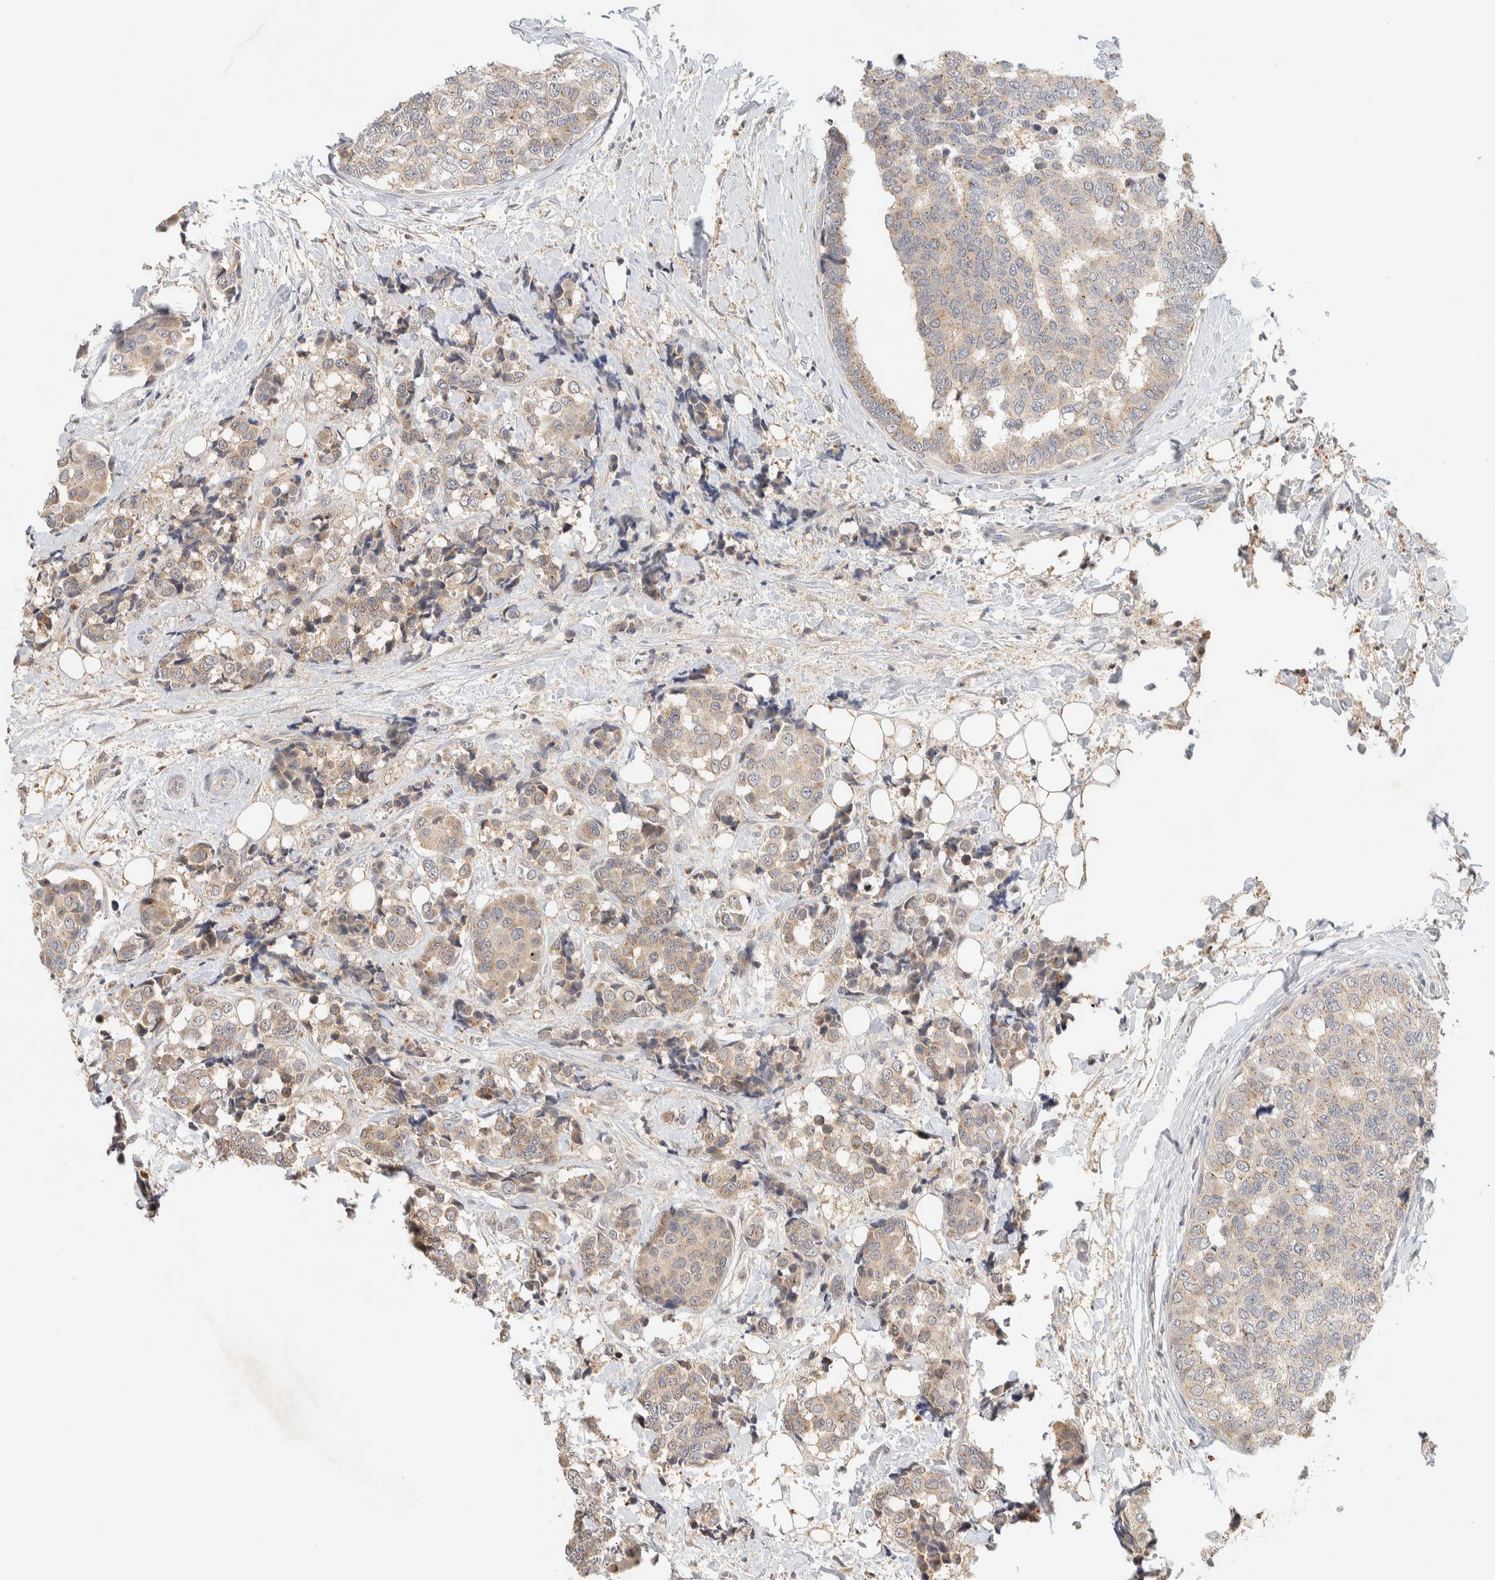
{"staining": {"intensity": "weak", "quantity": "<25%", "location": "cytoplasmic/membranous"}, "tissue": "breast cancer", "cell_type": "Tumor cells", "image_type": "cancer", "snomed": [{"axis": "morphology", "description": "Normal tissue, NOS"}, {"axis": "morphology", "description": "Duct carcinoma"}, {"axis": "topography", "description": "Breast"}], "caption": "High magnification brightfield microscopy of breast intraductal carcinoma stained with DAB (3,3'-diaminobenzidine) (brown) and counterstained with hematoxylin (blue): tumor cells show no significant staining.", "gene": "ITPA", "patient": {"sex": "female", "age": 43}}